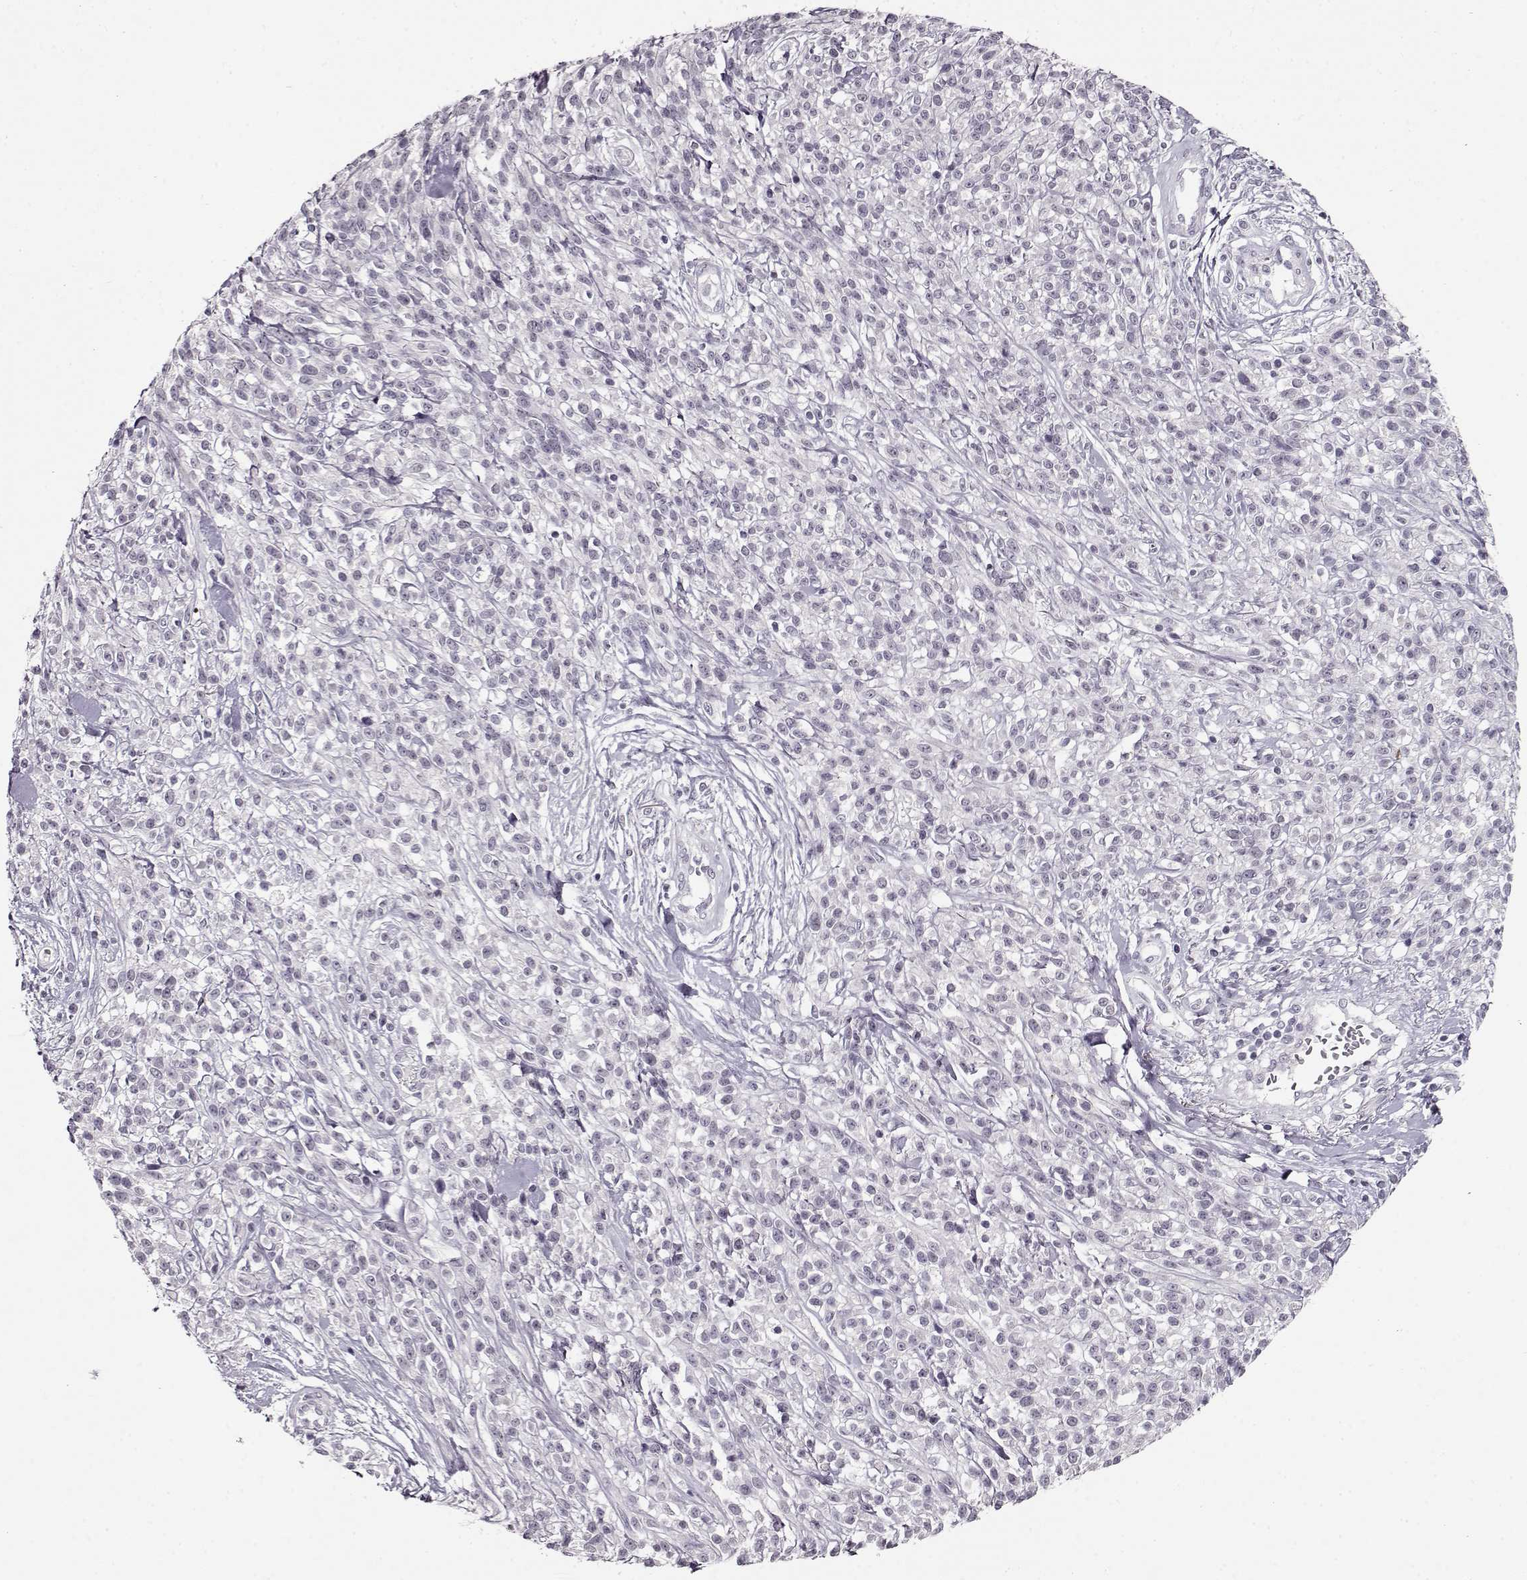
{"staining": {"intensity": "negative", "quantity": "none", "location": "none"}, "tissue": "melanoma", "cell_type": "Tumor cells", "image_type": "cancer", "snomed": [{"axis": "morphology", "description": "Malignant melanoma, NOS"}, {"axis": "topography", "description": "Skin"}, {"axis": "topography", "description": "Skin of trunk"}], "caption": "Immunohistochemistry photomicrograph of malignant melanoma stained for a protein (brown), which reveals no staining in tumor cells.", "gene": "RP1L1", "patient": {"sex": "male", "age": 74}}